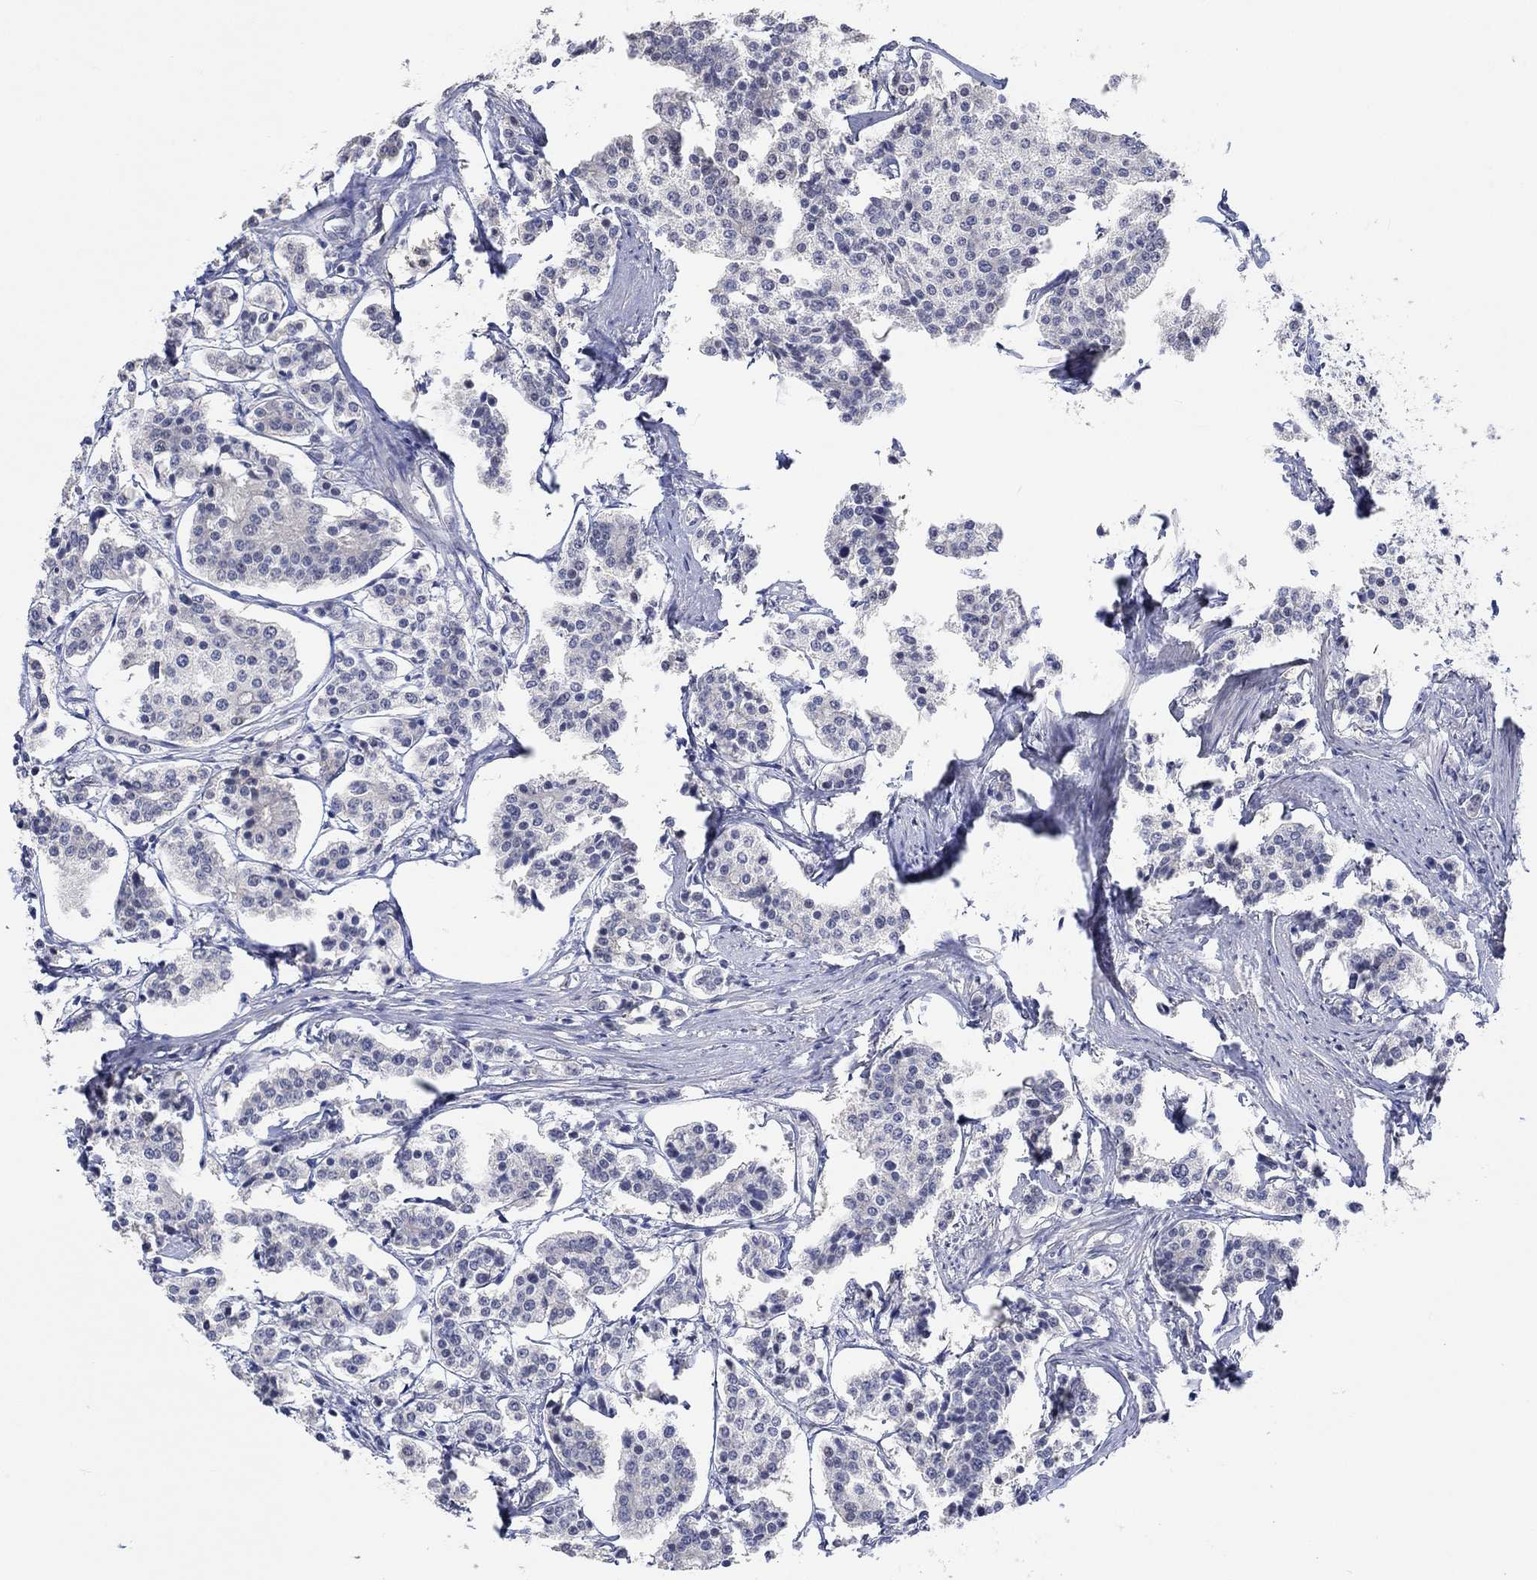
{"staining": {"intensity": "negative", "quantity": "none", "location": "none"}, "tissue": "carcinoid", "cell_type": "Tumor cells", "image_type": "cancer", "snomed": [{"axis": "morphology", "description": "Carcinoid, malignant, NOS"}, {"axis": "topography", "description": "Small intestine"}], "caption": "This is an IHC histopathology image of human malignant carcinoid. There is no expression in tumor cells.", "gene": "PNMA5", "patient": {"sex": "female", "age": 65}}